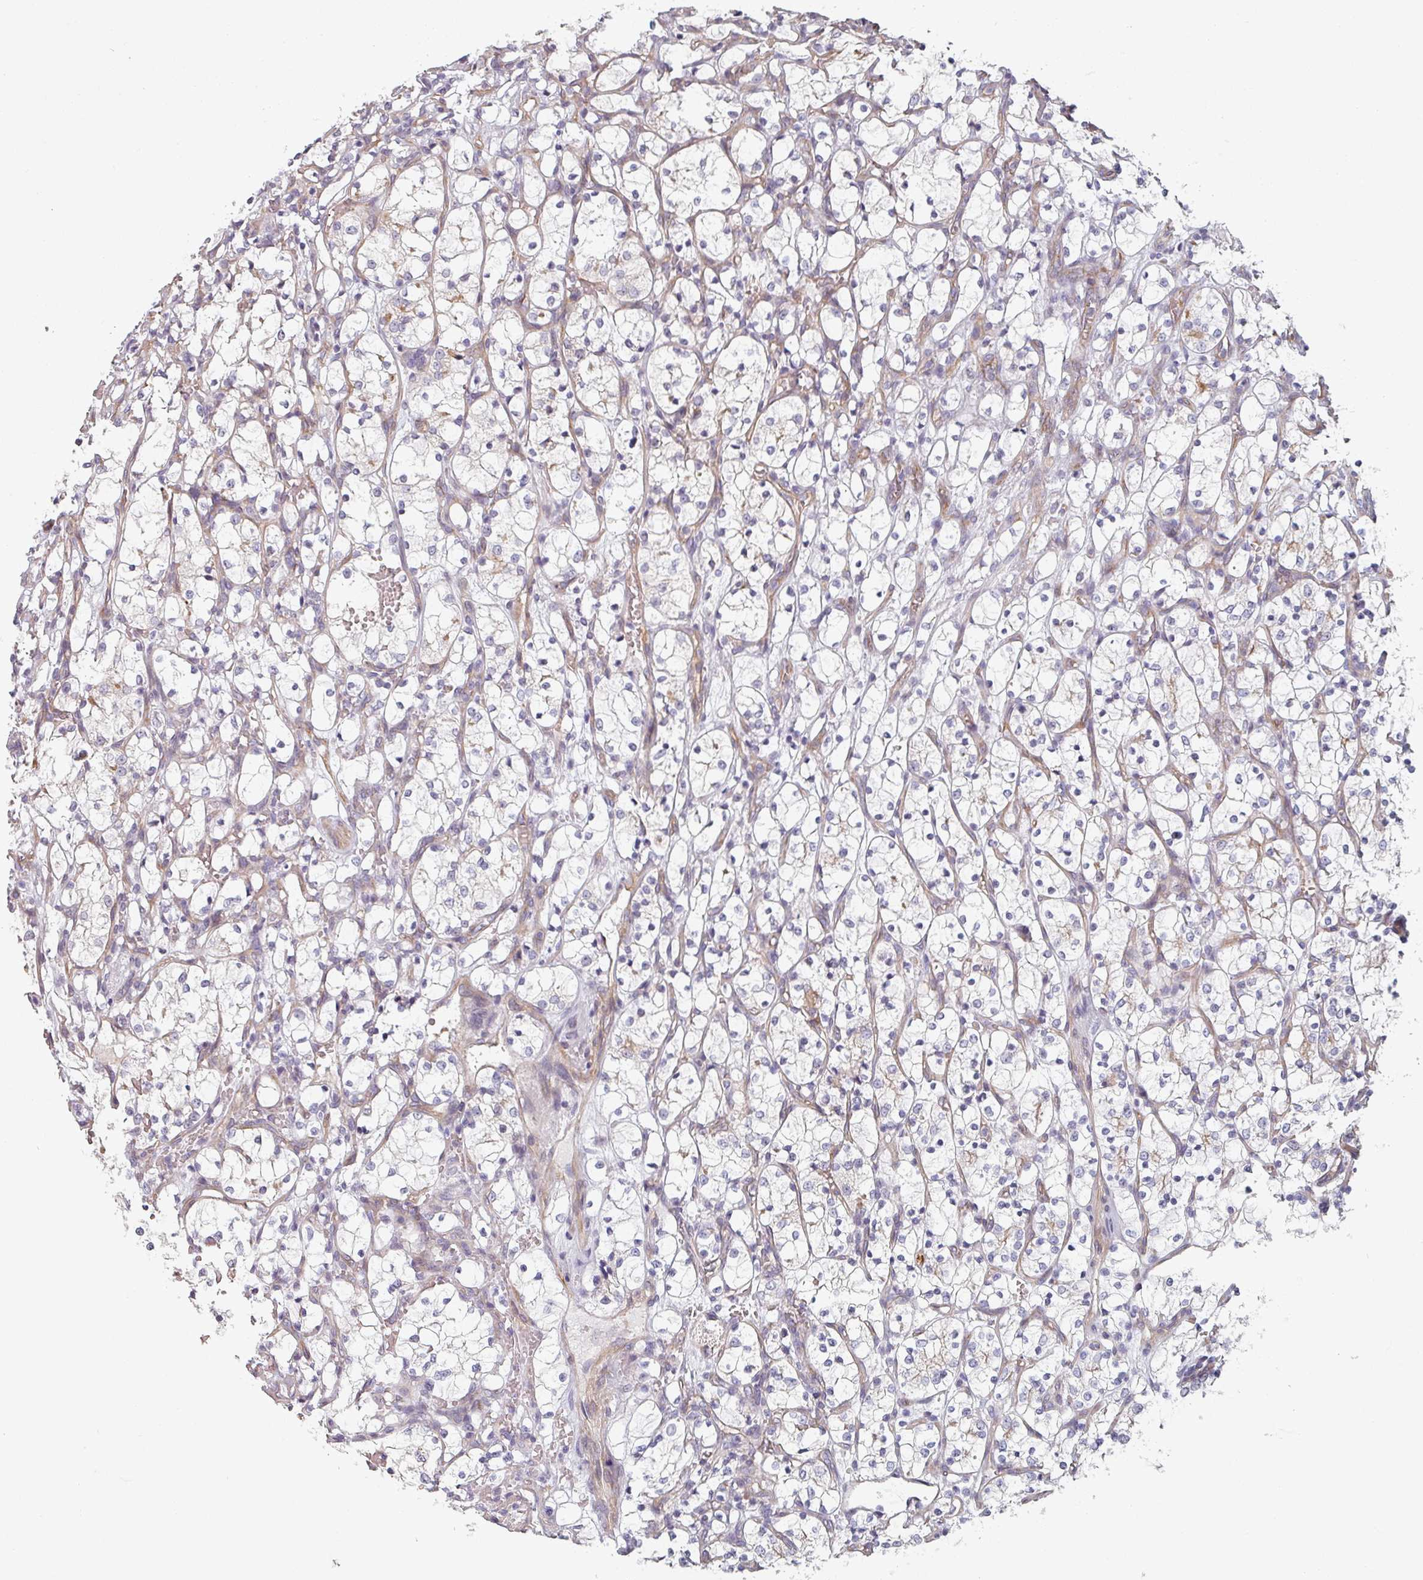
{"staining": {"intensity": "negative", "quantity": "none", "location": "none"}, "tissue": "renal cancer", "cell_type": "Tumor cells", "image_type": "cancer", "snomed": [{"axis": "morphology", "description": "Adenocarcinoma, NOS"}, {"axis": "topography", "description": "Kidney"}], "caption": "Renal adenocarcinoma was stained to show a protein in brown. There is no significant expression in tumor cells. The staining was performed using DAB to visualize the protein expression in brown, while the nuclei were stained in blue with hematoxylin (Magnification: 20x).", "gene": "C4BPB", "patient": {"sex": "female", "age": 69}}